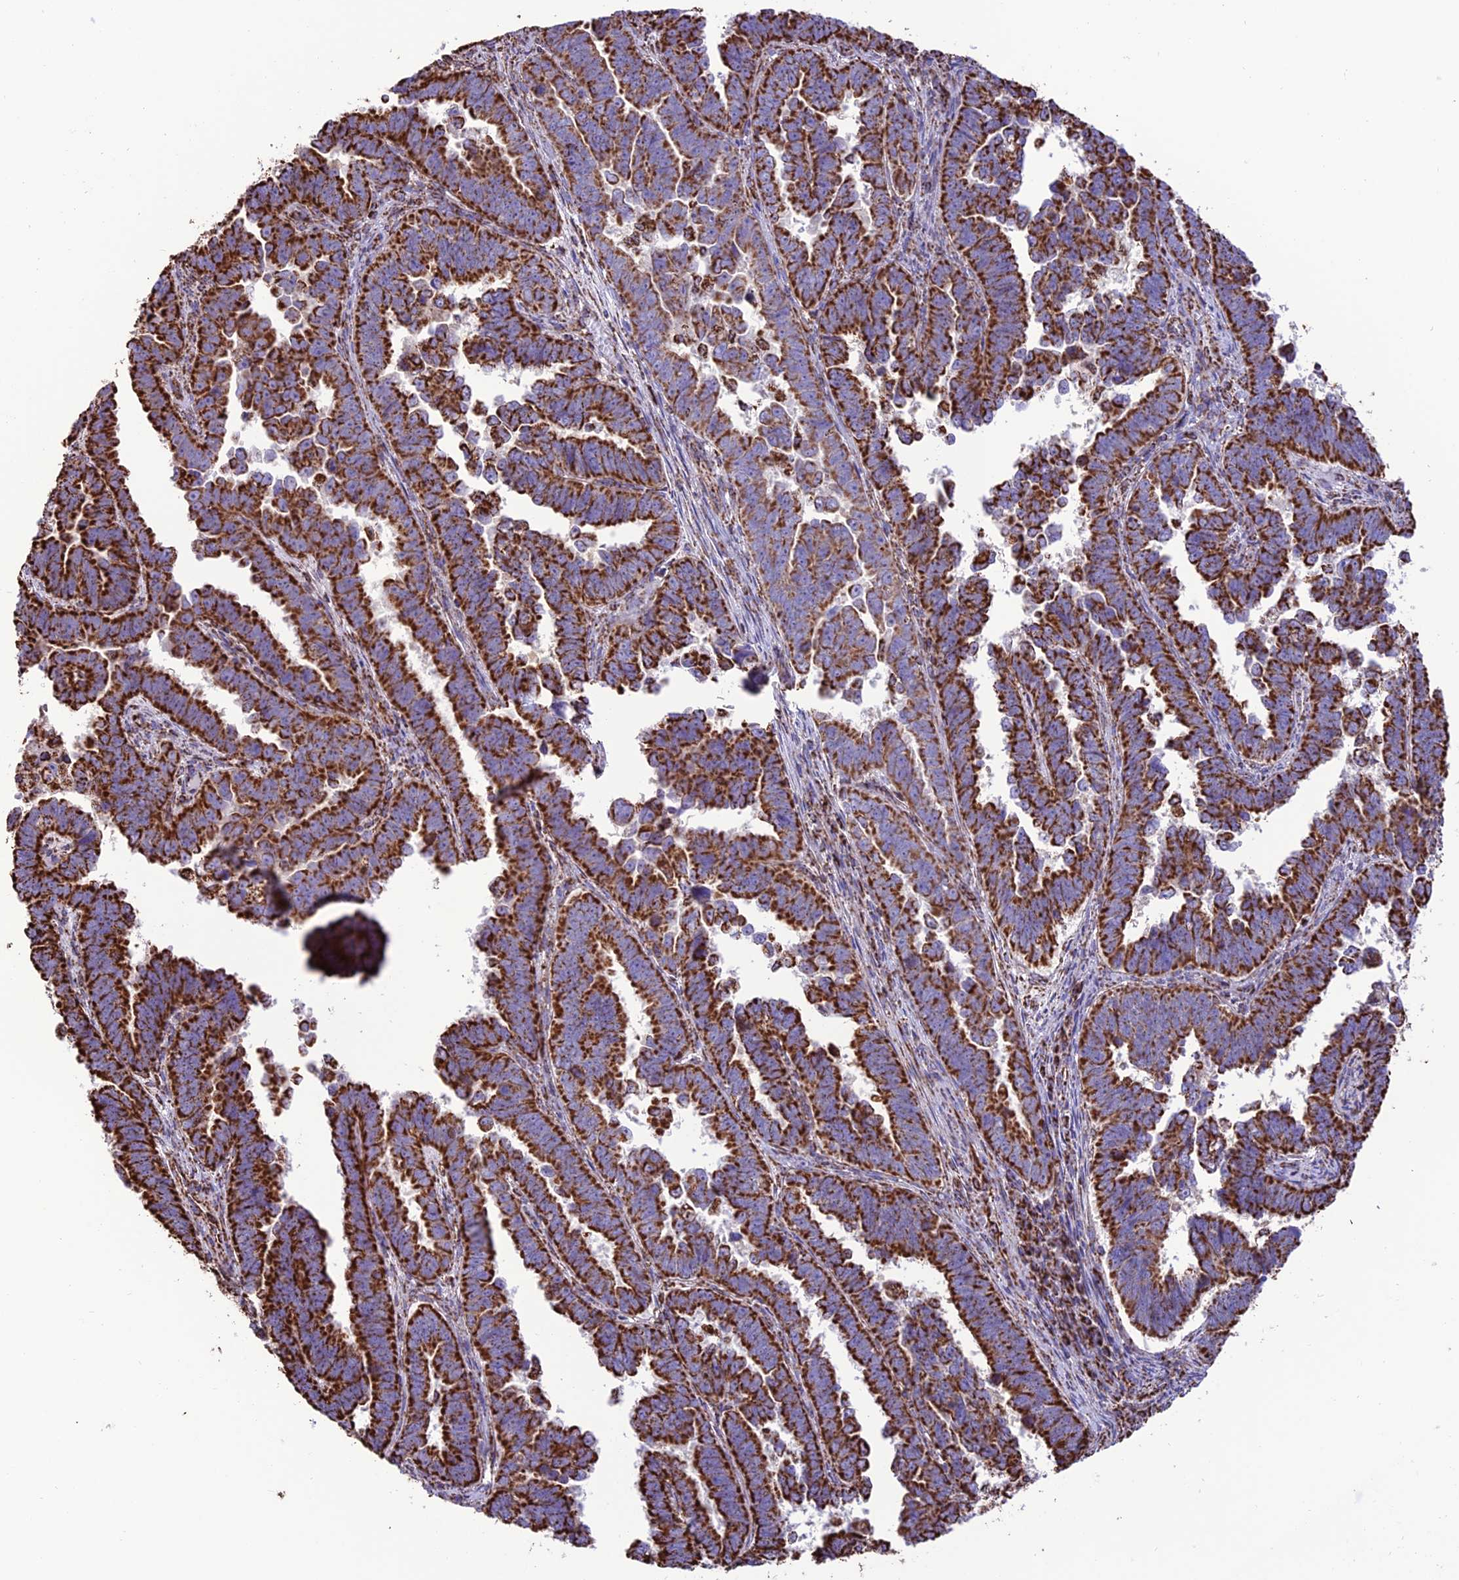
{"staining": {"intensity": "strong", "quantity": ">75%", "location": "cytoplasmic/membranous"}, "tissue": "endometrial cancer", "cell_type": "Tumor cells", "image_type": "cancer", "snomed": [{"axis": "morphology", "description": "Adenocarcinoma, NOS"}, {"axis": "topography", "description": "Endometrium"}], "caption": "Endometrial adenocarcinoma stained with a protein marker demonstrates strong staining in tumor cells.", "gene": "NDUFAF1", "patient": {"sex": "female", "age": 75}}